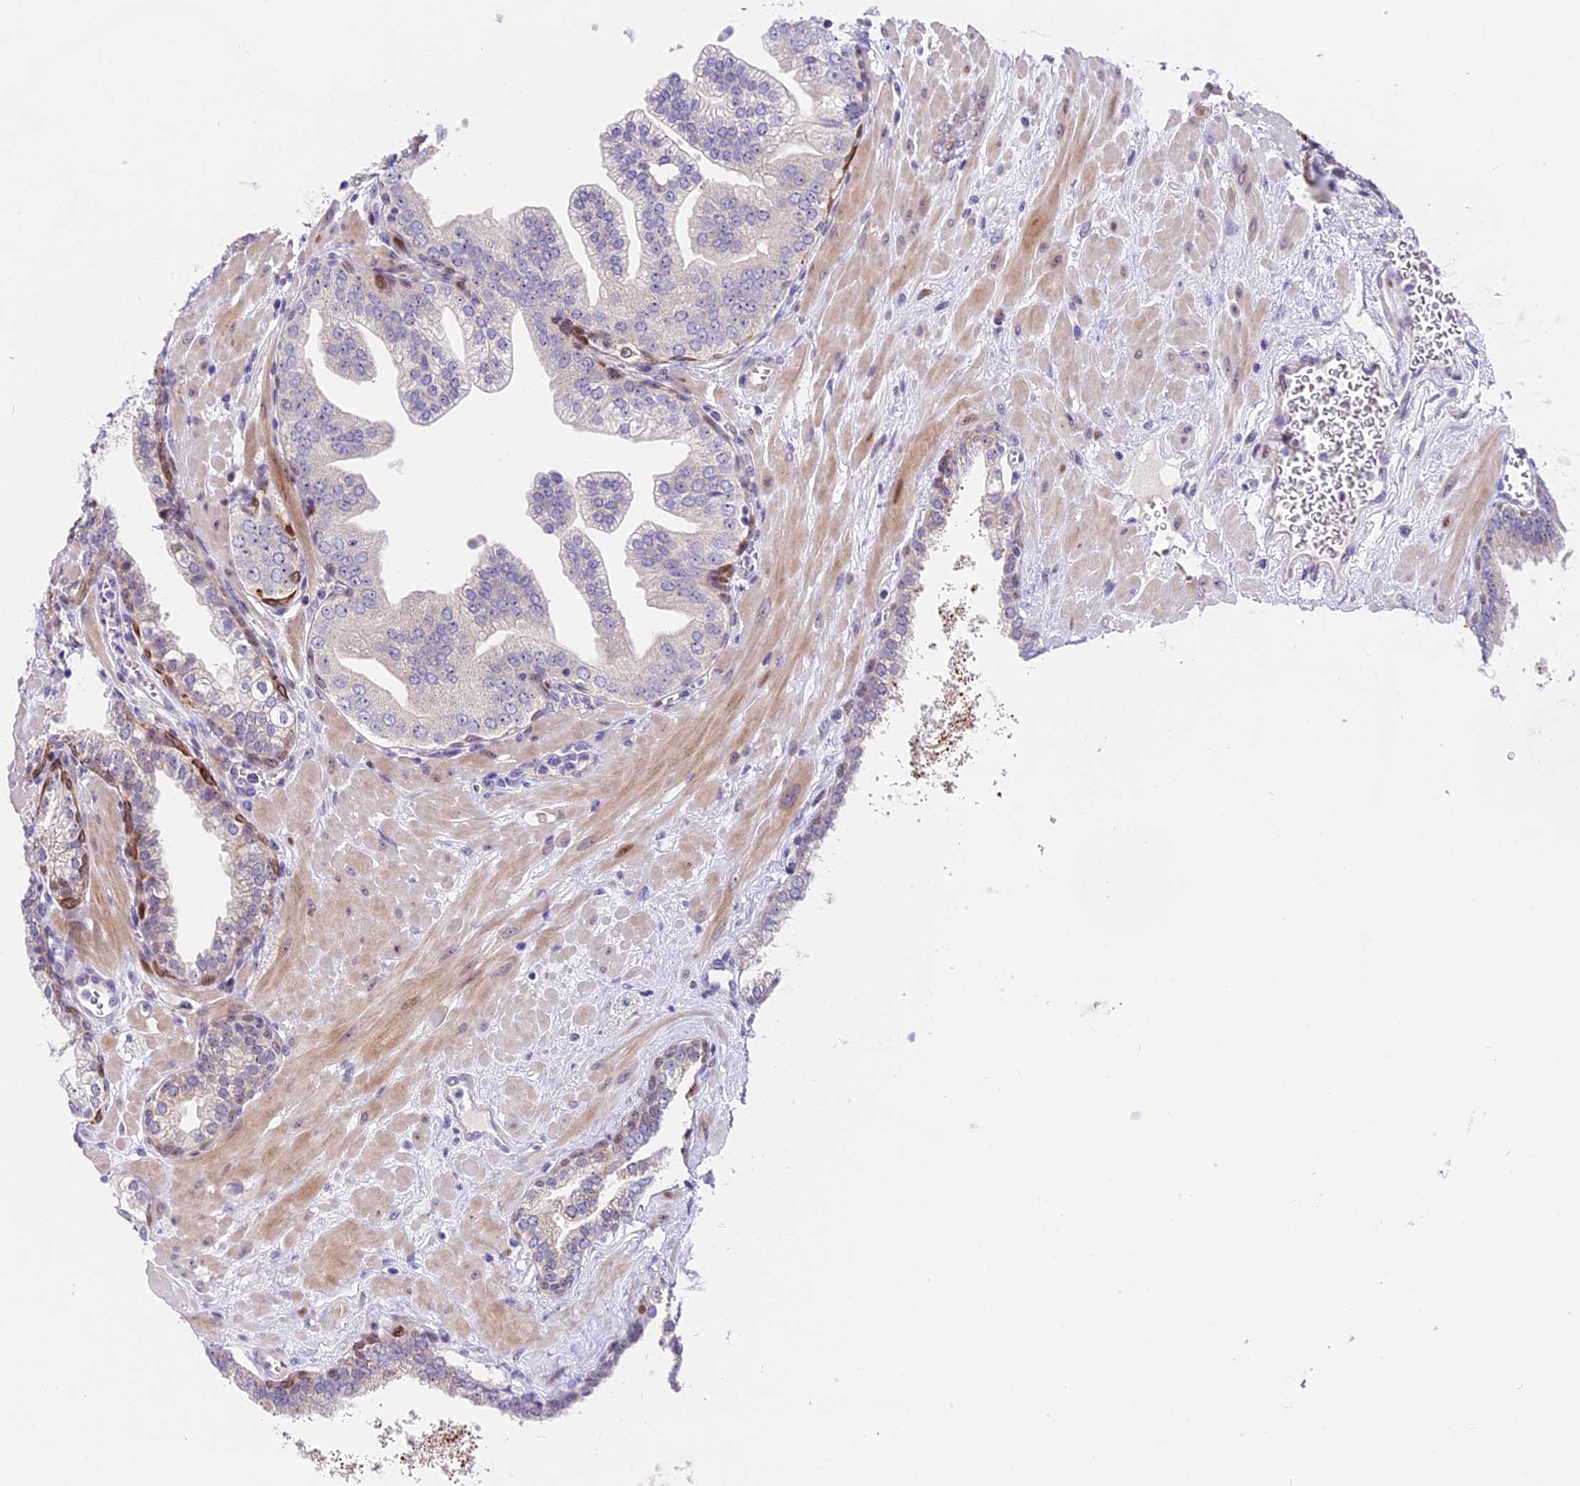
{"staining": {"intensity": "strong", "quantity": "<25%", "location": "cytoplasmic/membranous"}, "tissue": "prostate", "cell_type": "Glandular cells", "image_type": "normal", "snomed": [{"axis": "morphology", "description": "Normal tissue, NOS"}, {"axis": "topography", "description": "Prostate"}], "caption": "Immunohistochemical staining of benign human prostate demonstrates strong cytoplasmic/membranous protein staining in about <25% of glandular cells.", "gene": "MIDN", "patient": {"sex": "male", "age": 60}}